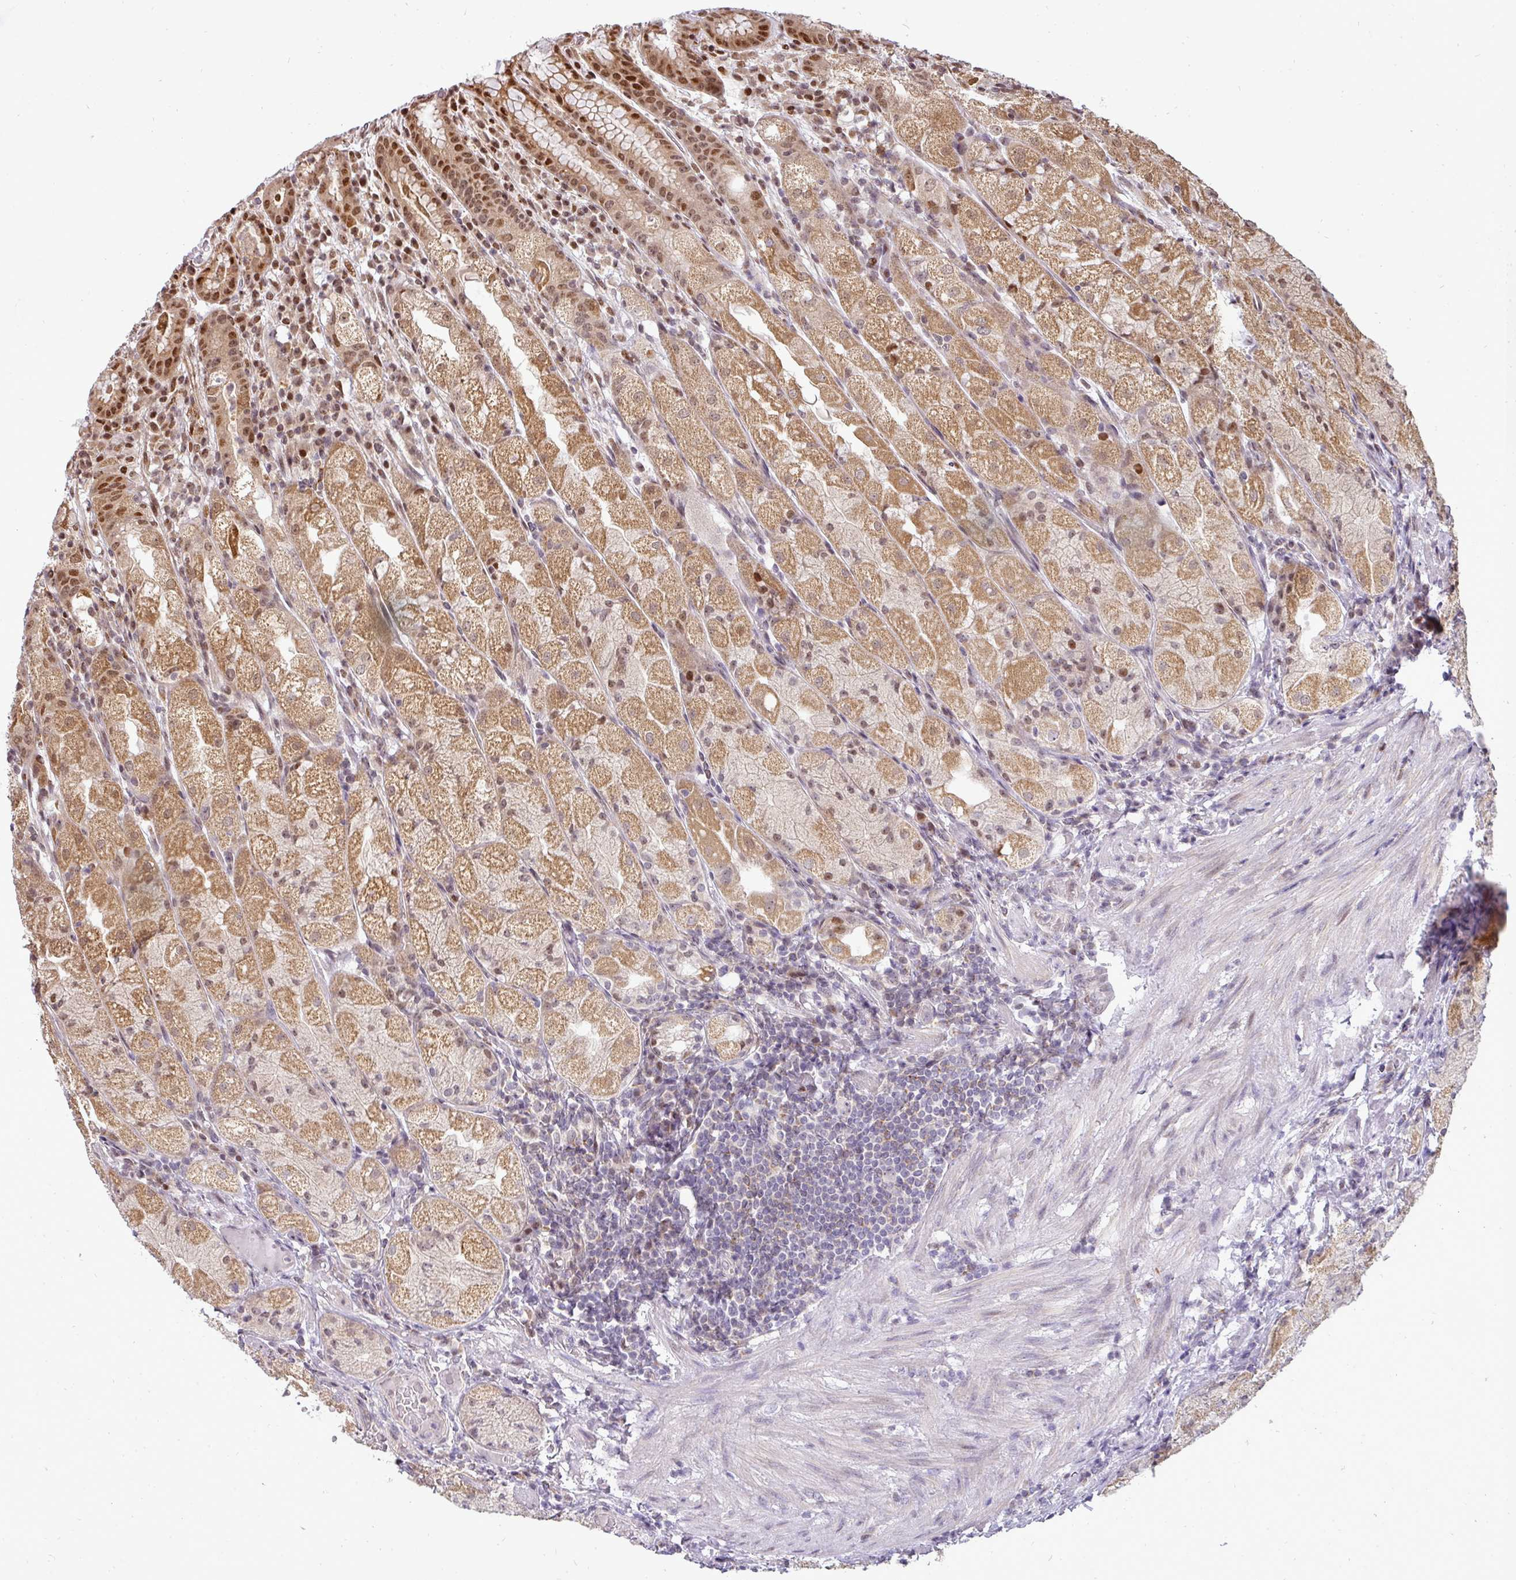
{"staining": {"intensity": "moderate", "quantity": "25%-75%", "location": "cytoplasmic/membranous,nuclear"}, "tissue": "stomach", "cell_type": "Glandular cells", "image_type": "normal", "snomed": [{"axis": "morphology", "description": "Normal tissue, NOS"}, {"axis": "topography", "description": "Stomach, upper"}], "caption": "Protein analysis of benign stomach exhibits moderate cytoplasmic/membranous,nuclear staining in about 25%-75% of glandular cells.", "gene": "MAZ", "patient": {"sex": "male", "age": 52}}